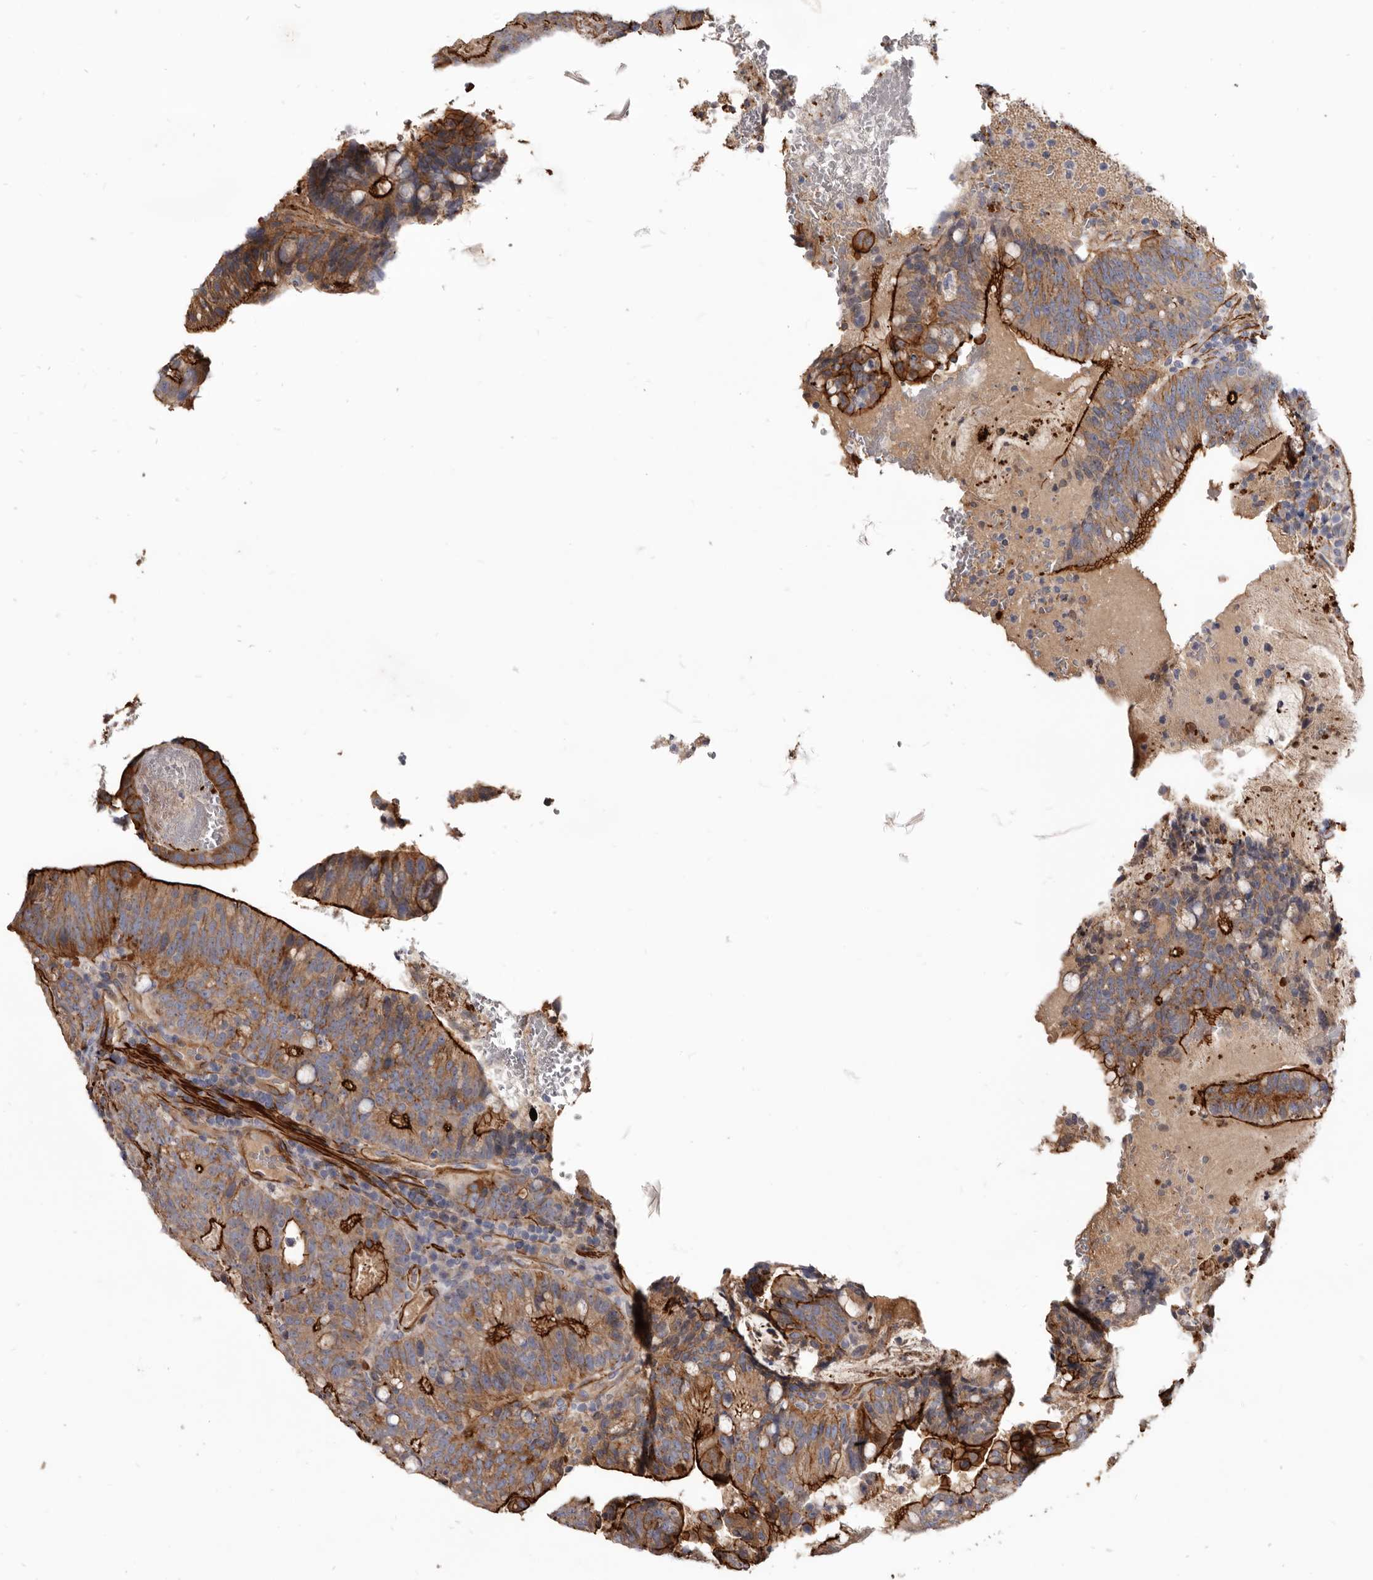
{"staining": {"intensity": "strong", "quantity": "25%-75%", "location": "cytoplasmic/membranous"}, "tissue": "colorectal cancer", "cell_type": "Tumor cells", "image_type": "cancer", "snomed": [{"axis": "morphology", "description": "Adenocarcinoma, NOS"}, {"axis": "topography", "description": "Colon"}], "caption": "Brown immunohistochemical staining in colorectal adenocarcinoma displays strong cytoplasmic/membranous positivity in about 25%-75% of tumor cells.", "gene": "CGN", "patient": {"sex": "female", "age": 66}}